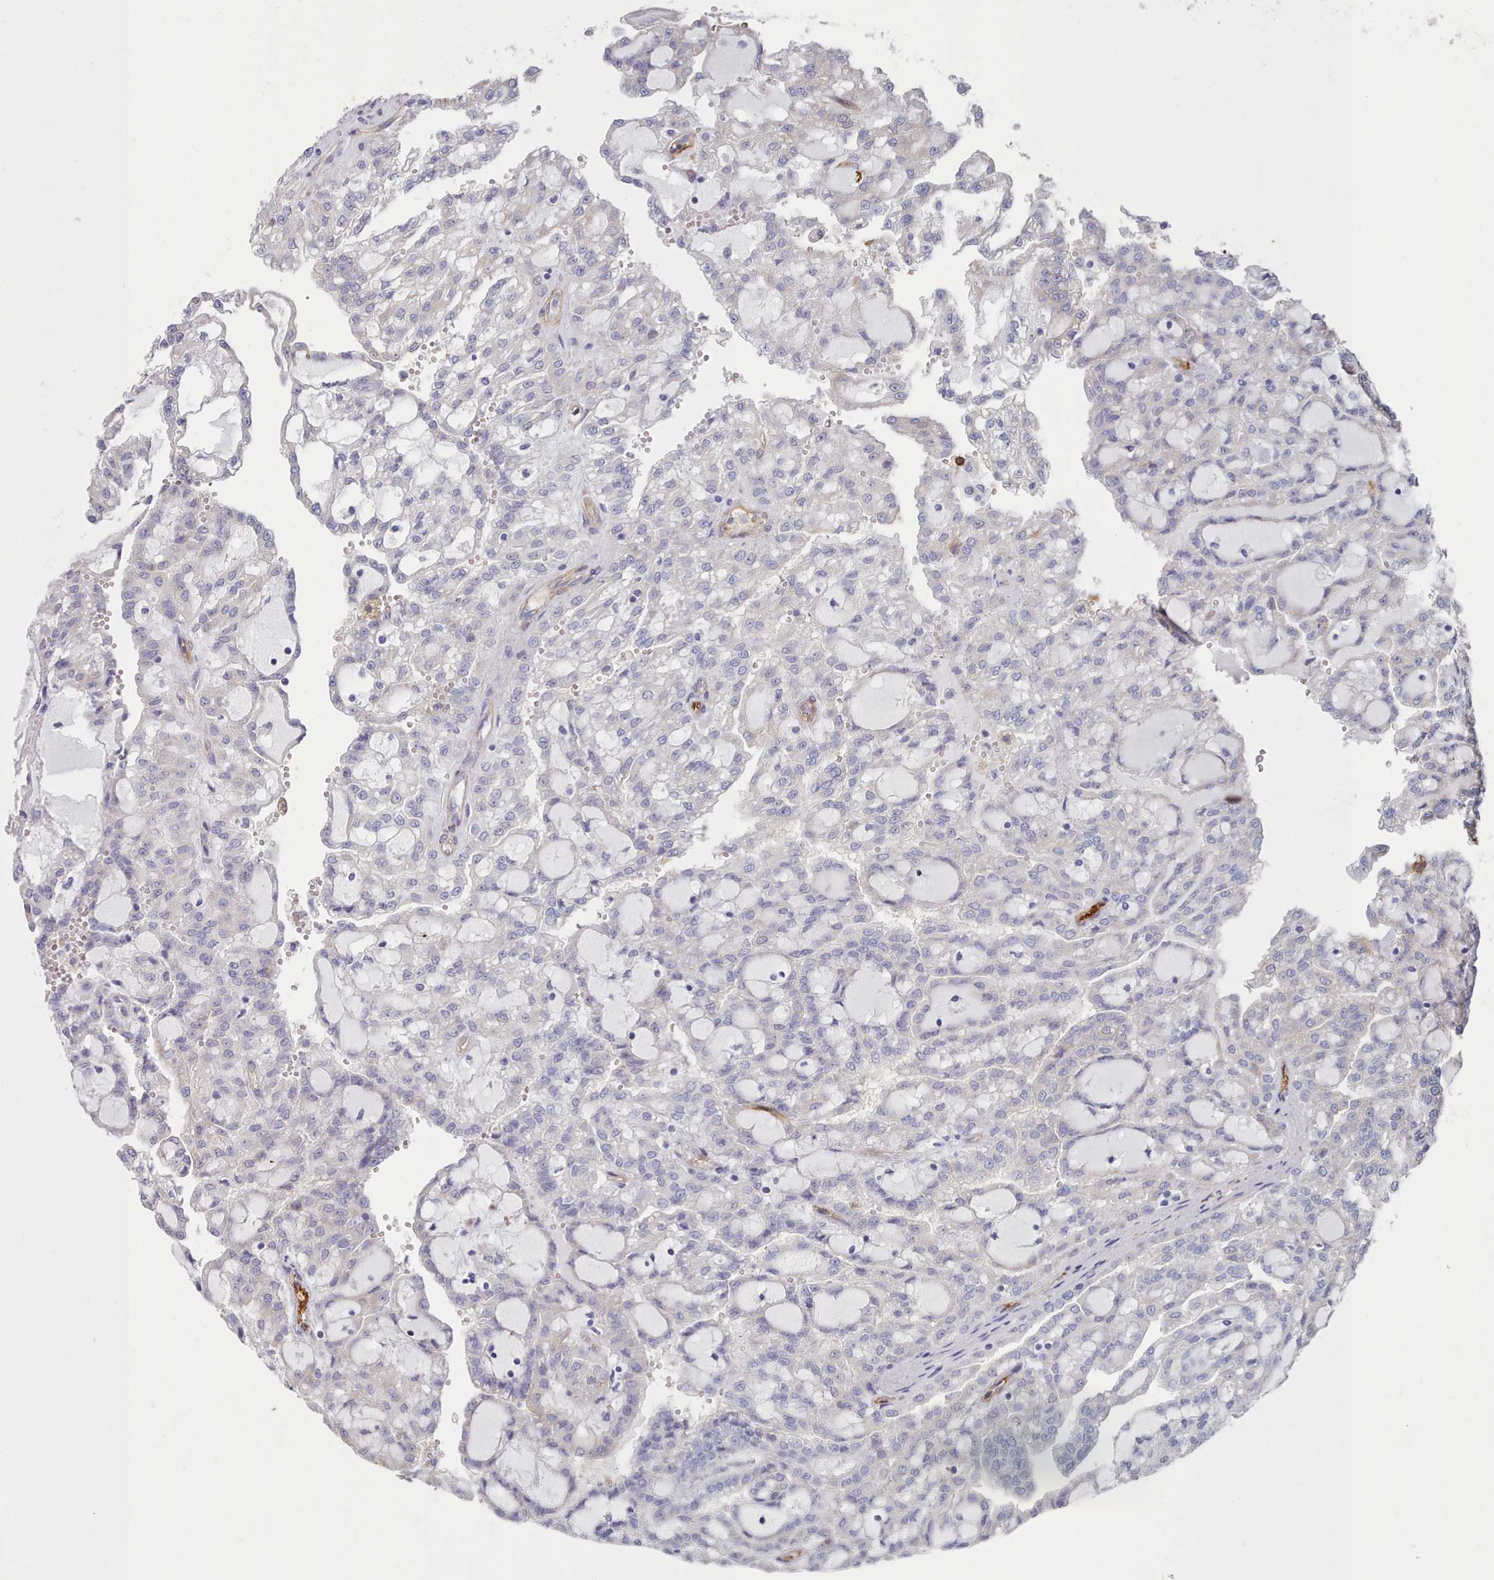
{"staining": {"intensity": "negative", "quantity": "none", "location": "none"}, "tissue": "renal cancer", "cell_type": "Tumor cells", "image_type": "cancer", "snomed": [{"axis": "morphology", "description": "Adenocarcinoma, NOS"}, {"axis": "topography", "description": "Kidney"}], "caption": "Immunohistochemical staining of renal adenocarcinoma displays no significant positivity in tumor cells.", "gene": "G6PC1", "patient": {"sex": "male", "age": 63}}